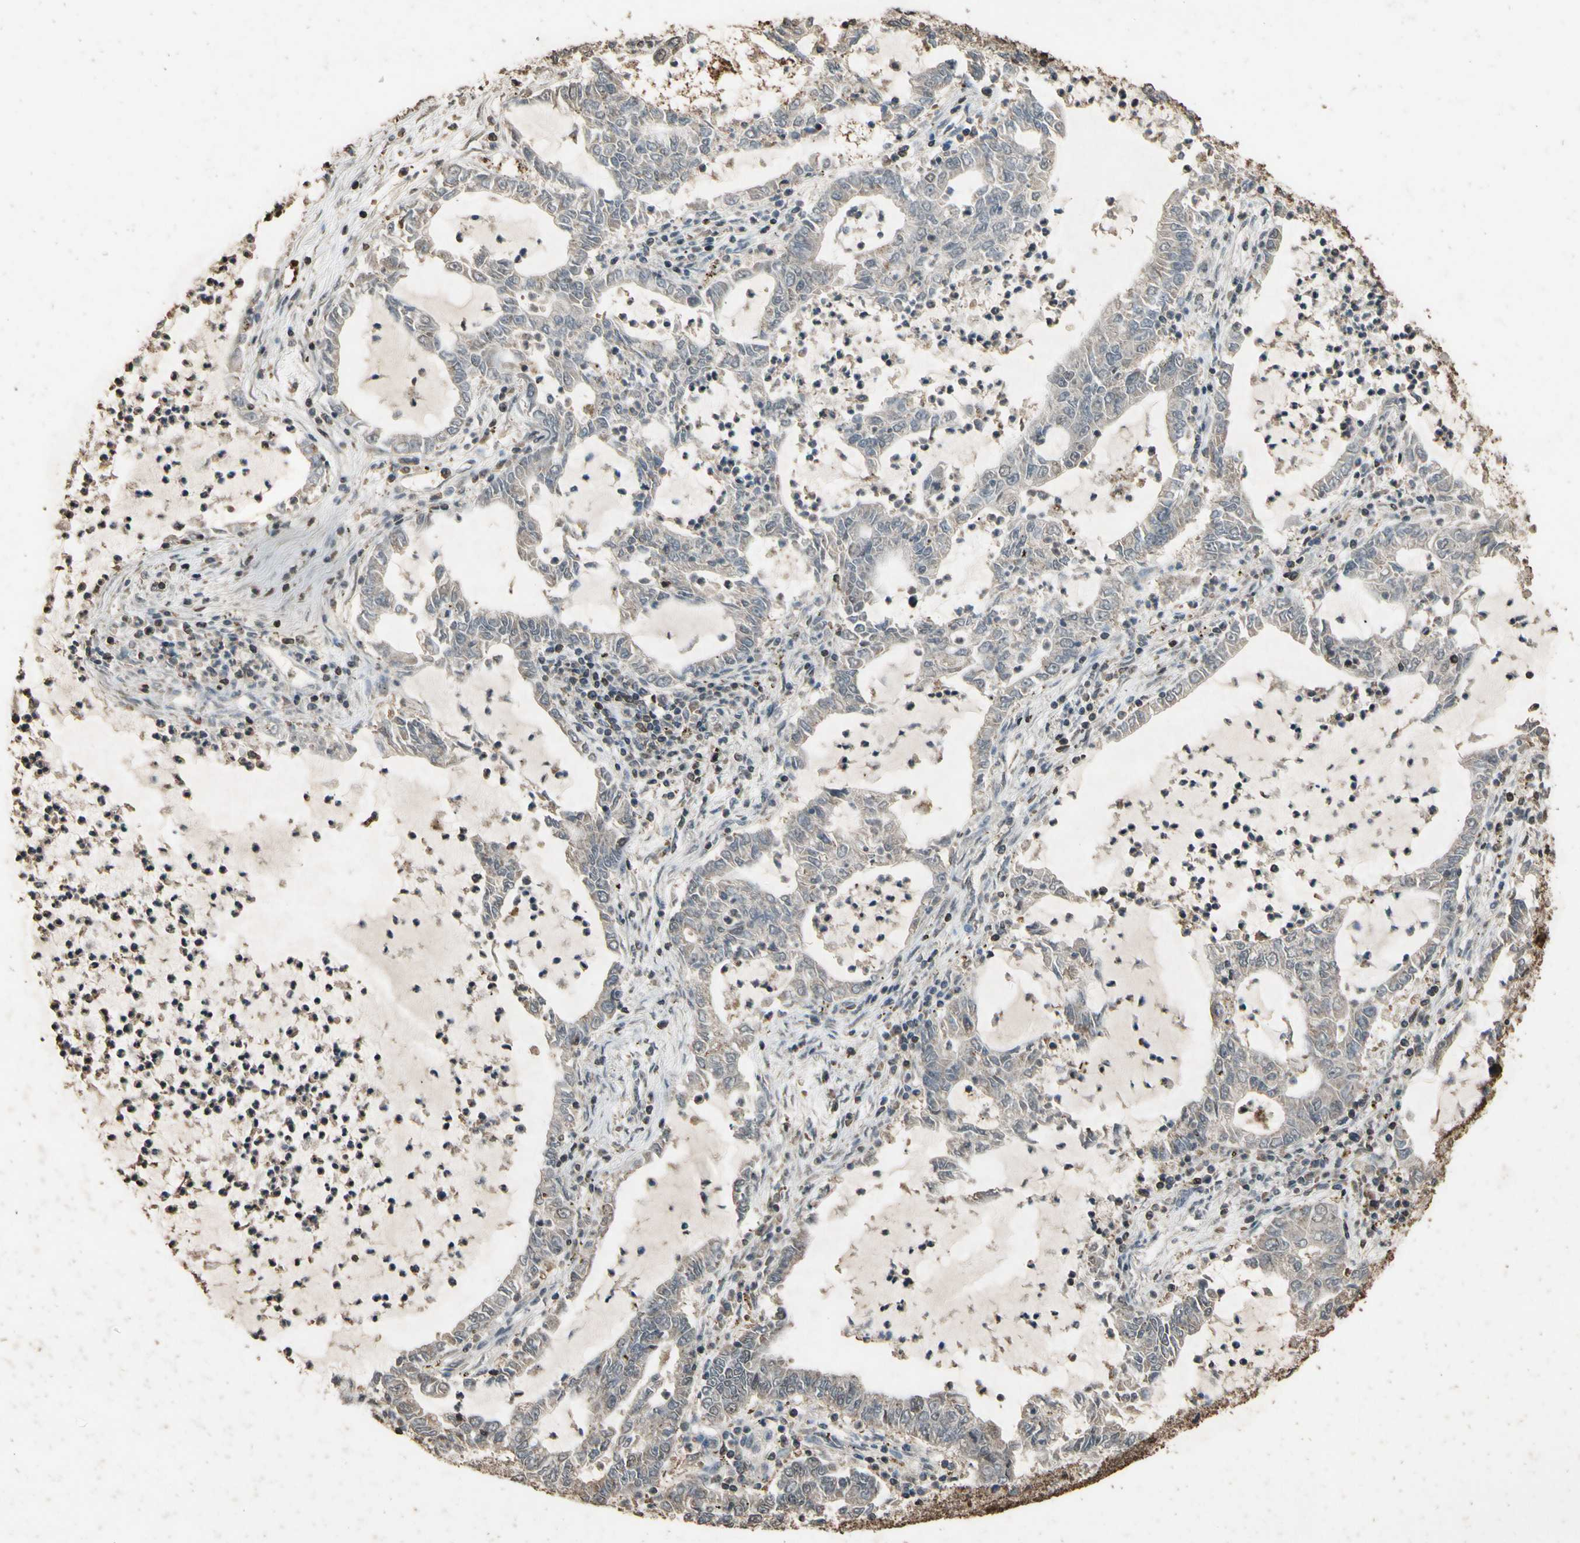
{"staining": {"intensity": "weak", "quantity": ">75%", "location": "cytoplasmic/membranous"}, "tissue": "lung cancer", "cell_type": "Tumor cells", "image_type": "cancer", "snomed": [{"axis": "morphology", "description": "Adenocarcinoma, NOS"}, {"axis": "topography", "description": "Lung"}], "caption": "Lung adenocarcinoma stained with a brown dye shows weak cytoplasmic/membranous positive staining in about >75% of tumor cells.", "gene": "TNFSF13B", "patient": {"sex": "female", "age": 51}}